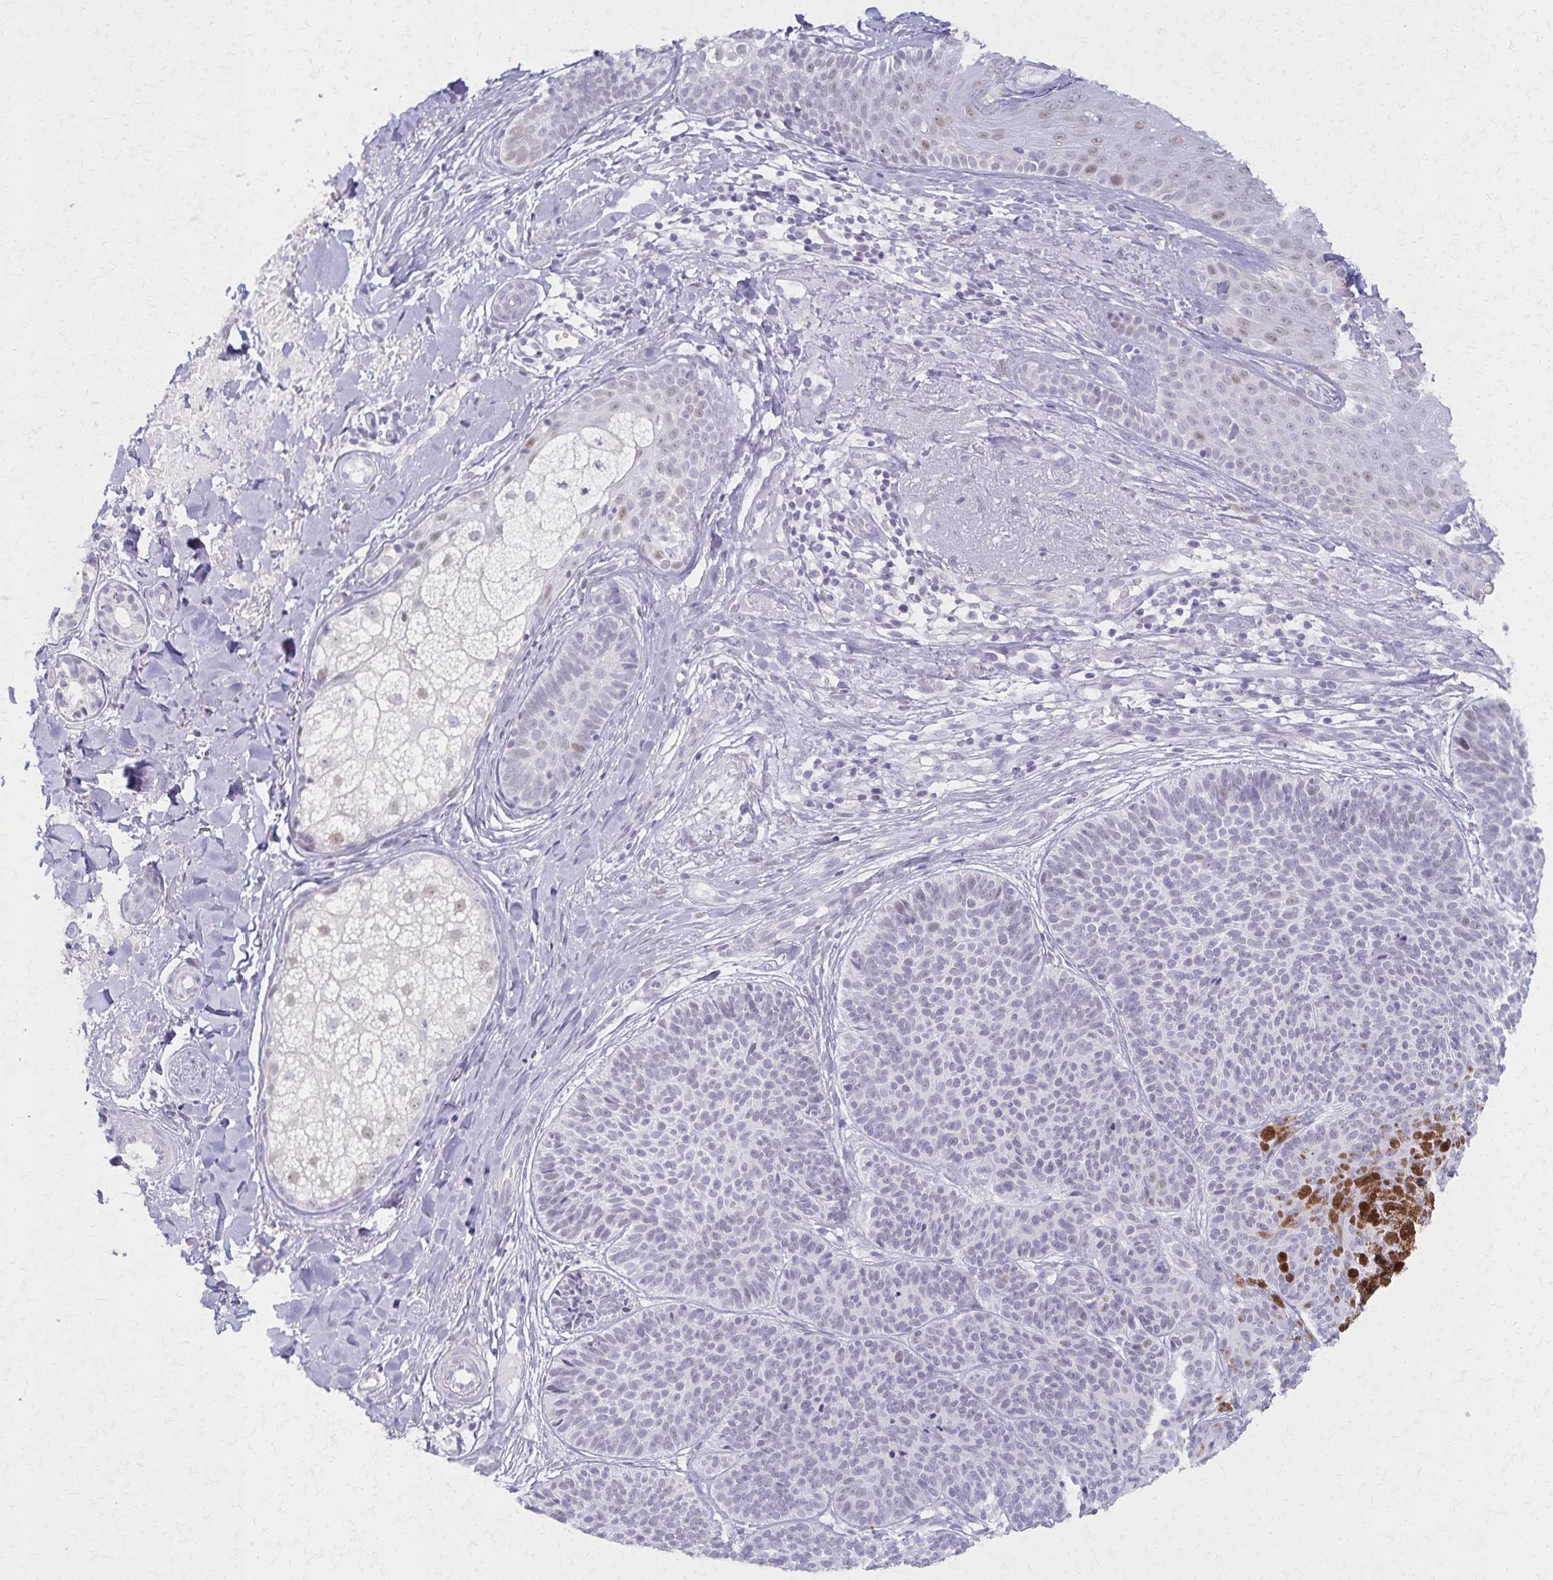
{"staining": {"intensity": "negative", "quantity": "none", "location": "none"}, "tissue": "skin cancer", "cell_type": "Tumor cells", "image_type": "cancer", "snomed": [{"axis": "morphology", "description": "Basal cell carcinoma"}, {"axis": "topography", "description": "Skin"}], "caption": "A histopathology image of human skin cancer is negative for staining in tumor cells.", "gene": "MORC4", "patient": {"sex": "male", "age": 82}}